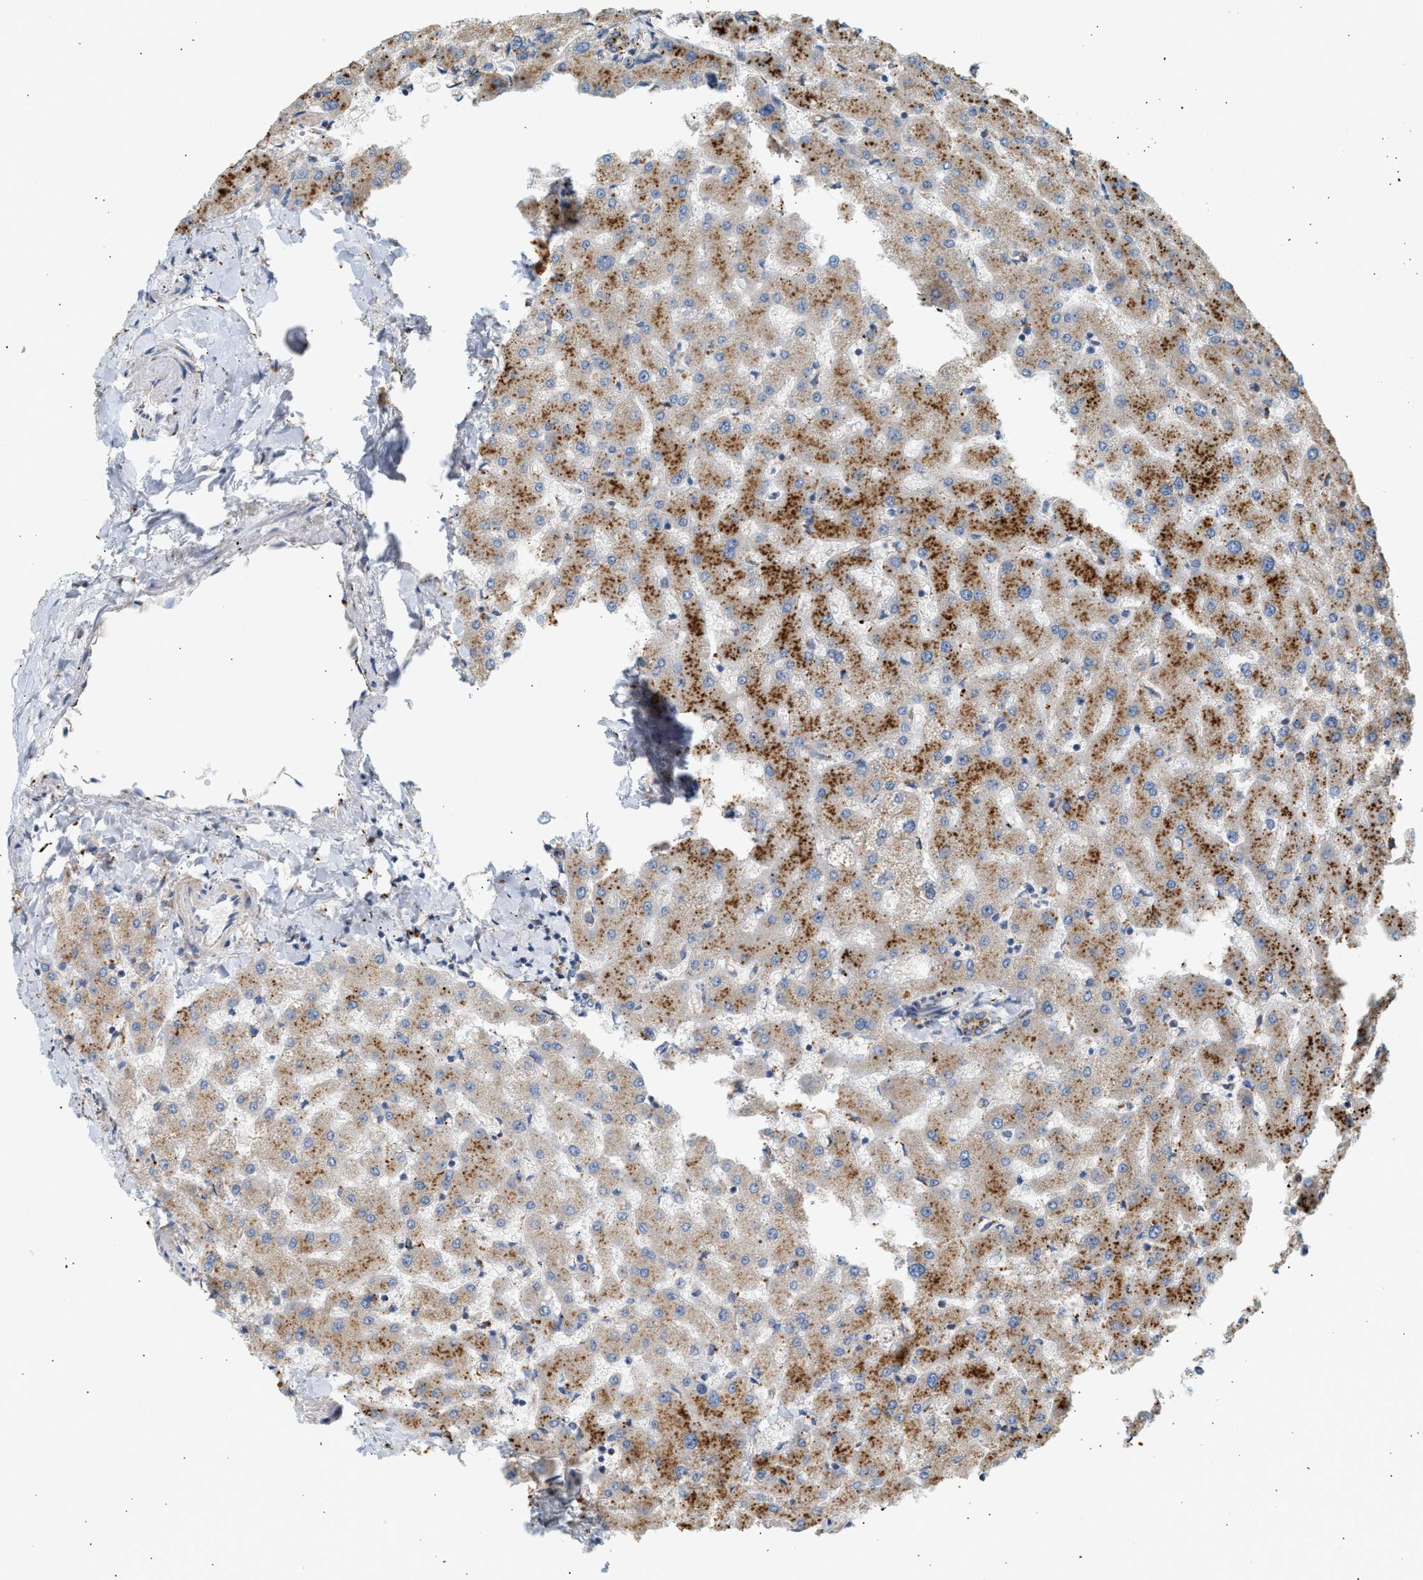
{"staining": {"intensity": "moderate", "quantity": ">75%", "location": "cytoplasmic/membranous"}, "tissue": "liver", "cell_type": "Cholangiocytes", "image_type": "normal", "snomed": [{"axis": "morphology", "description": "Normal tissue, NOS"}, {"axis": "topography", "description": "Liver"}], "caption": "IHC micrograph of normal liver stained for a protein (brown), which reveals medium levels of moderate cytoplasmic/membranous expression in approximately >75% of cholangiocytes.", "gene": "ENTHD1", "patient": {"sex": "female", "age": 63}}